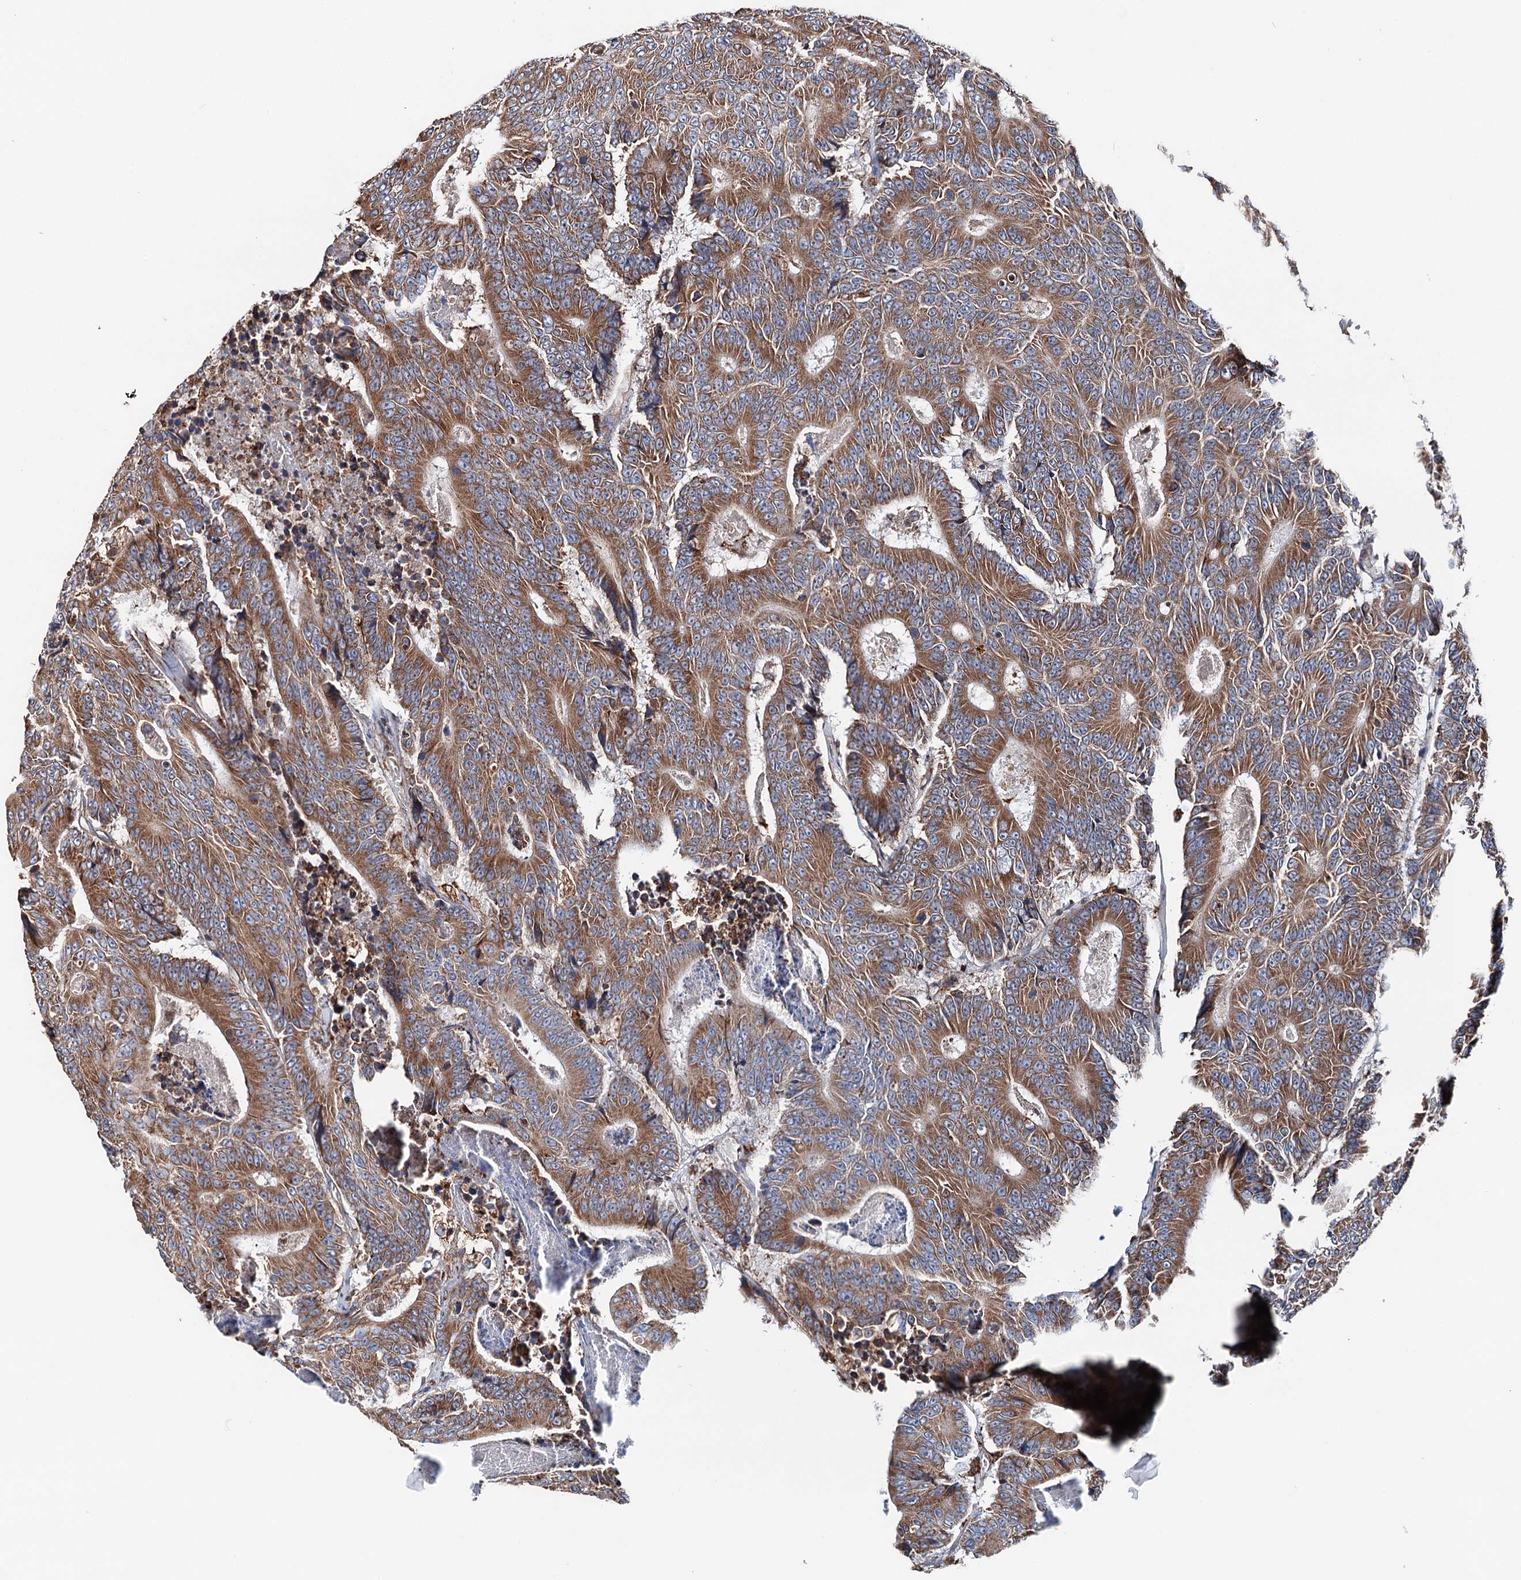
{"staining": {"intensity": "moderate", "quantity": ">75%", "location": "cytoplasmic/membranous"}, "tissue": "colorectal cancer", "cell_type": "Tumor cells", "image_type": "cancer", "snomed": [{"axis": "morphology", "description": "Adenocarcinoma, NOS"}, {"axis": "topography", "description": "Colon"}], "caption": "The immunohistochemical stain highlights moderate cytoplasmic/membranous positivity in tumor cells of adenocarcinoma (colorectal) tissue. The staining is performed using DAB (3,3'-diaminobenzidine) brown chromogen to label protein expression. The nuclei are counter-stained blue using hematoxylin.", "gene": "ERP29", "patient": {"sex": "male", "age": 83}}